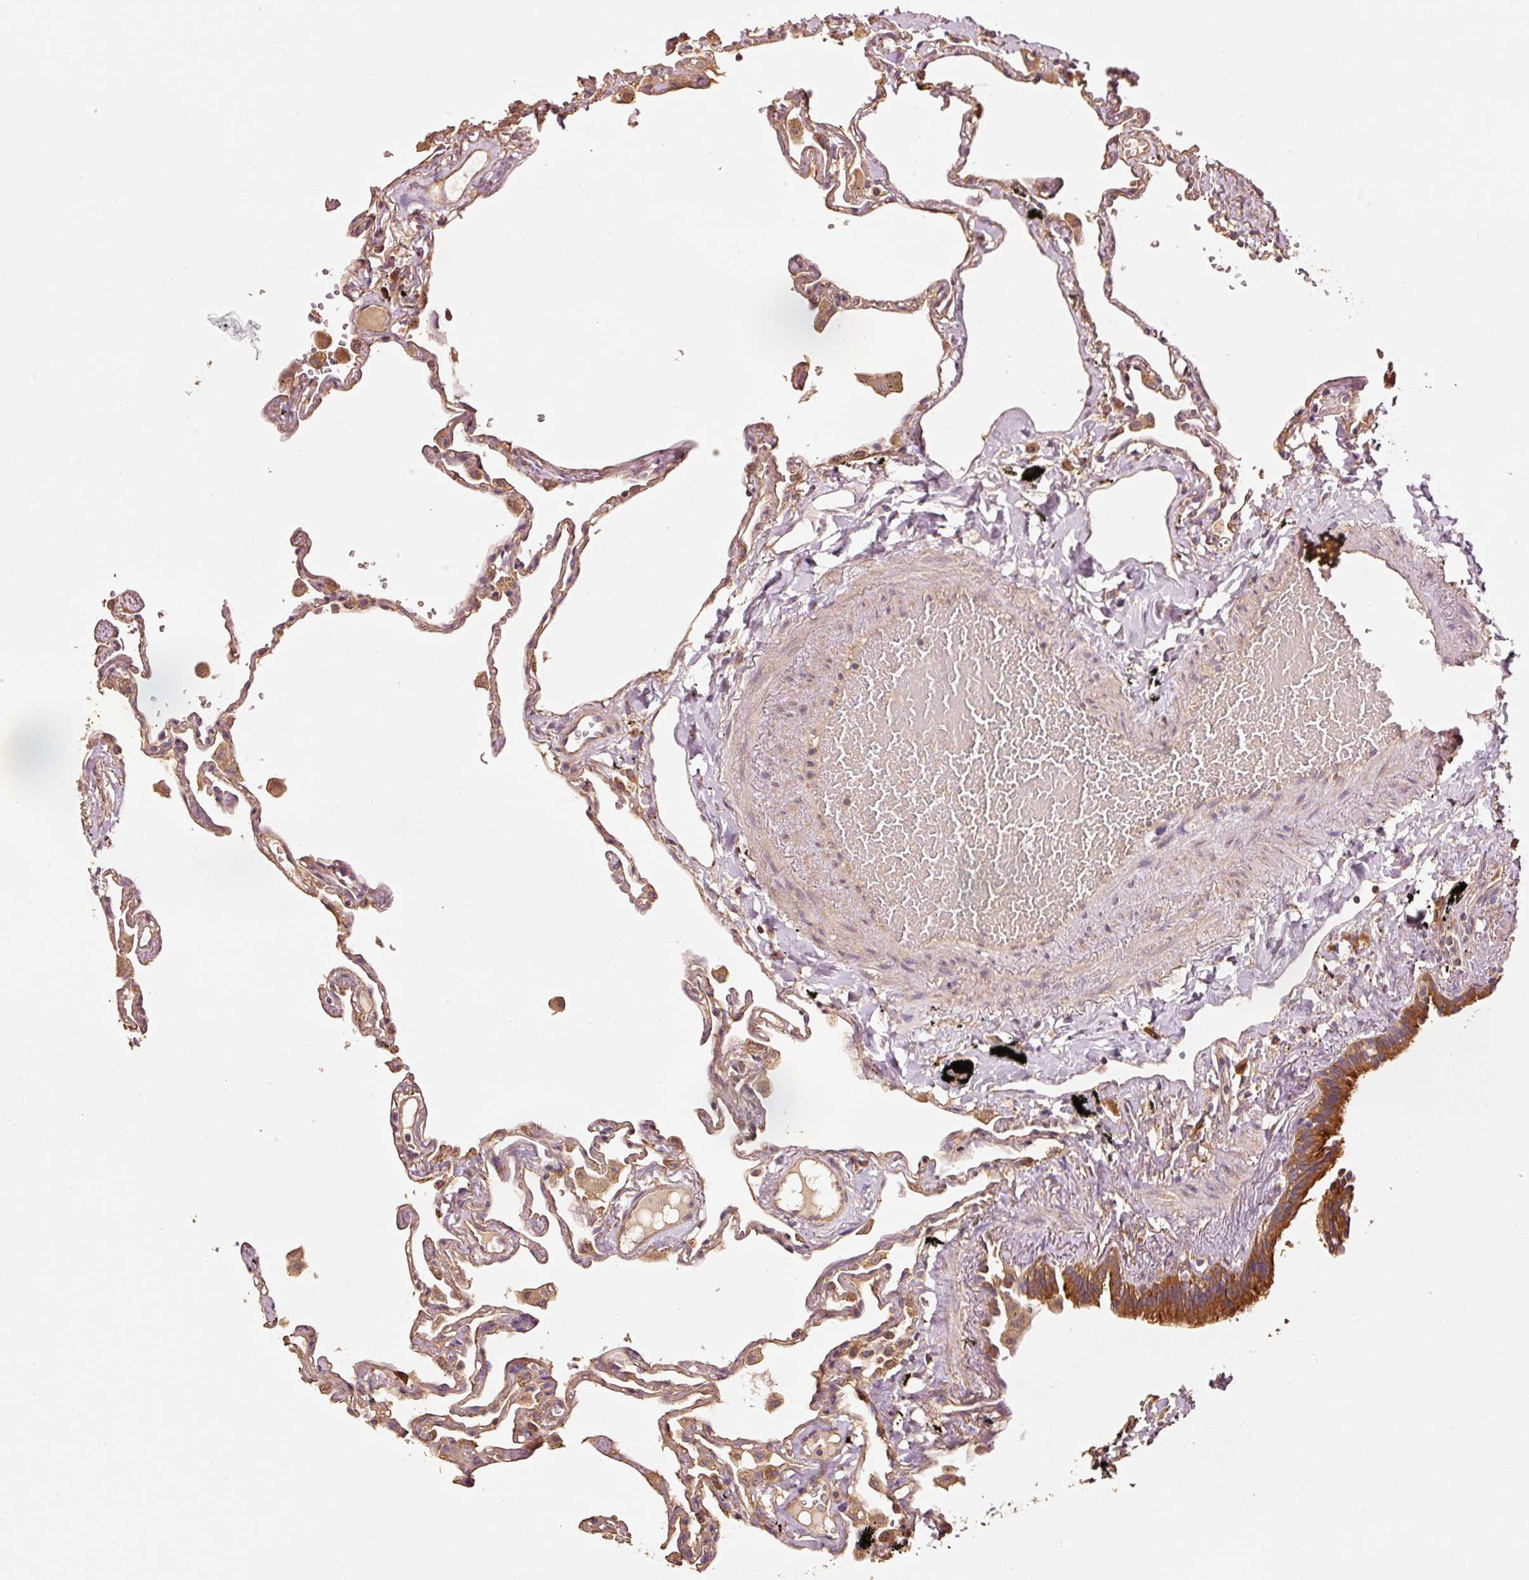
{"staining": {"intensity": "moderate", "quantity": ">75%", "location": "cytoplasmic/membranous"}, "tissue": "lung", "cell_type": "Alveolar cells", "image_type": "normal", "snomed": [{"axis": "morphology", "description": "Normal tissue, NOS"}, {"axis": "topography", "description": "Lung"}], "caption": "This is an image of immunohistochemistry staining of normal lung, which shows moderate staining in the cytoplasmic/membranous of alveolar cells.", "gene": "EFHC1", "patient": {"sex": "female", "age": 67}}